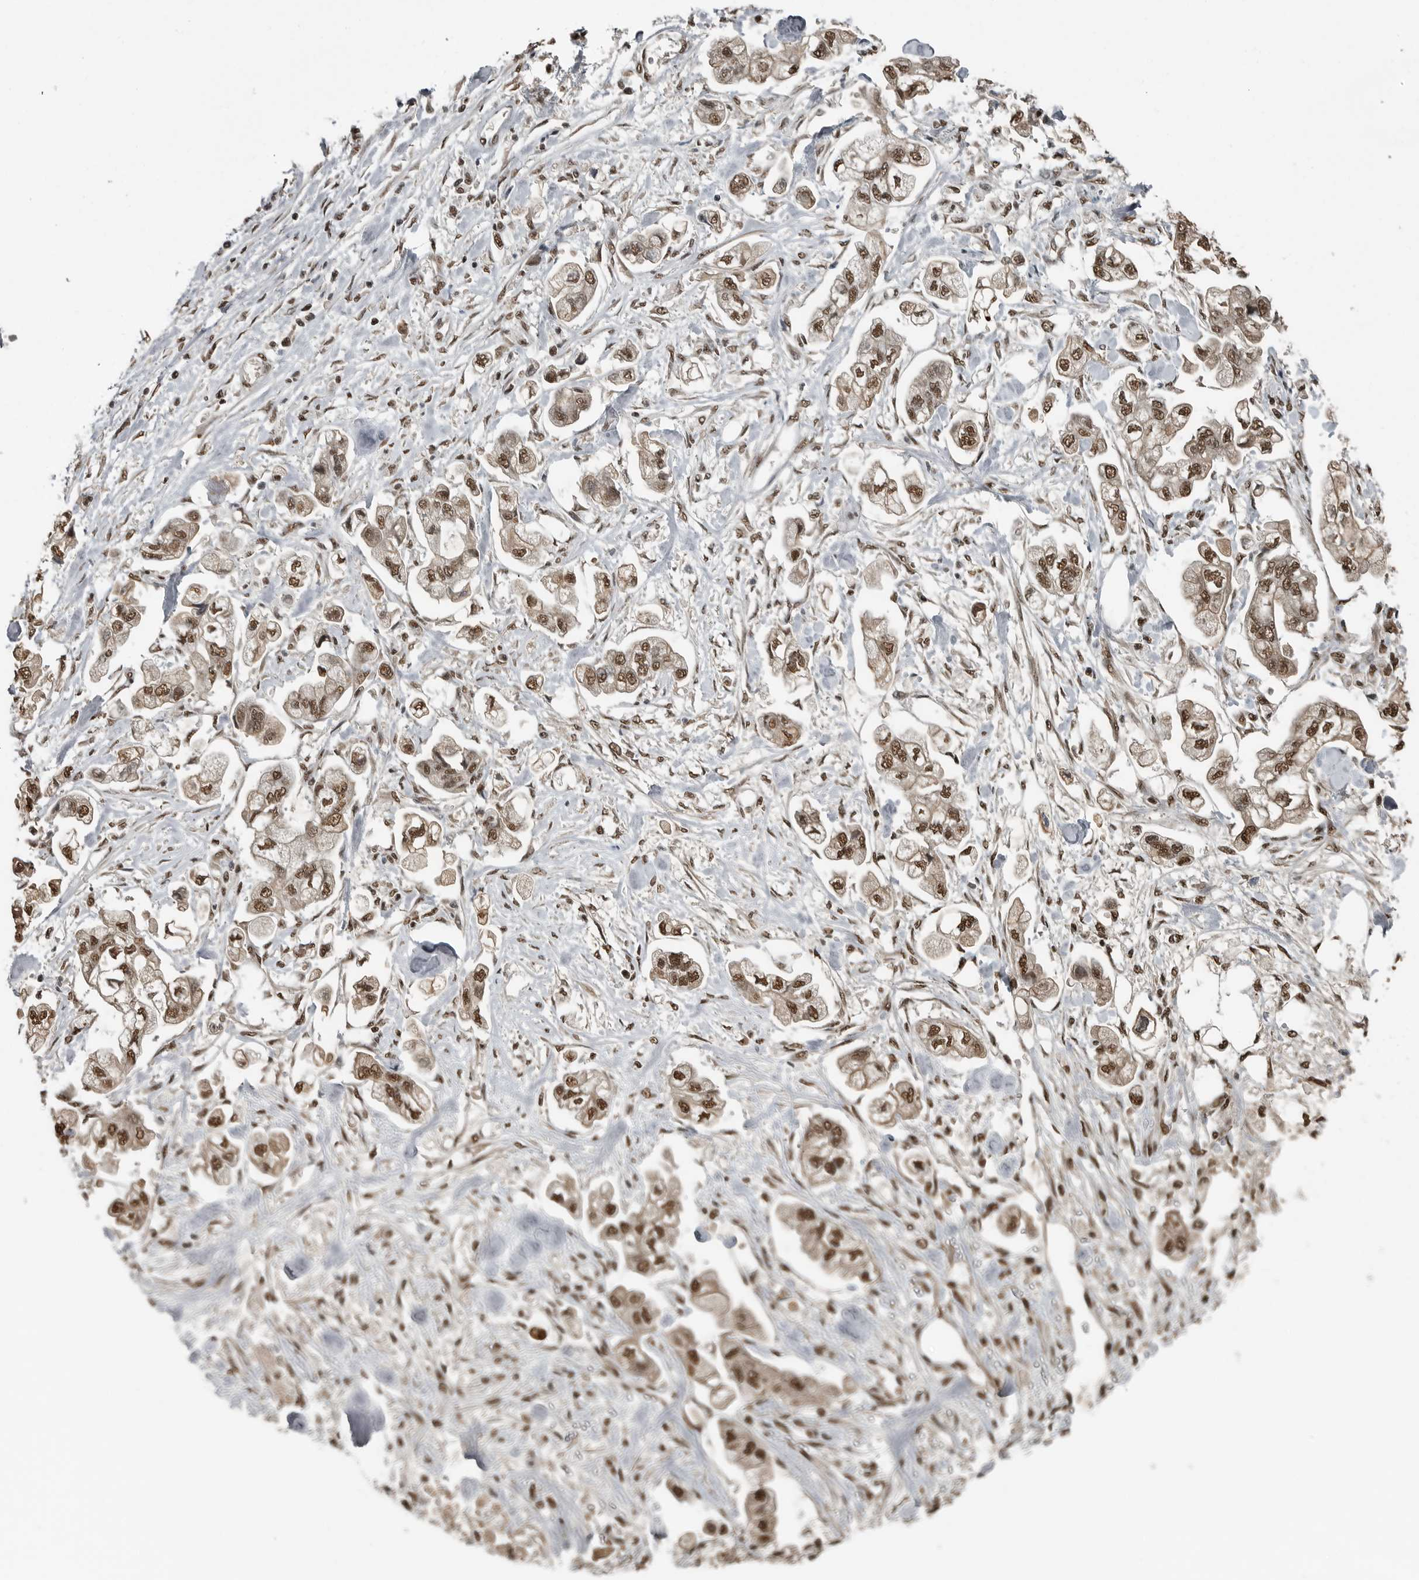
{"staining": {"intensity": "strong", "quantity": ">75%", "location": "nuclear"}, "tissue": "stomach cancer", "cell_type": "Tumor cells", "image_type": "cancer", "snomed": [{"axis": "morphology", "description": "Normal tissue, NOS"}, {"axis": "morphology", "description": "Adenocarcinoma, NOS"}, {"axis": "topography", "description": "Stomach"}], "caption": "Immunohistochemistry (IHC) (DAB) staining of human stomach adenocarcinoma reveals strong nuclear protein staining in approximately >75% of tumor cells.", "gene": "TGS1", "patient": {"sex": "male", "age": 62}}